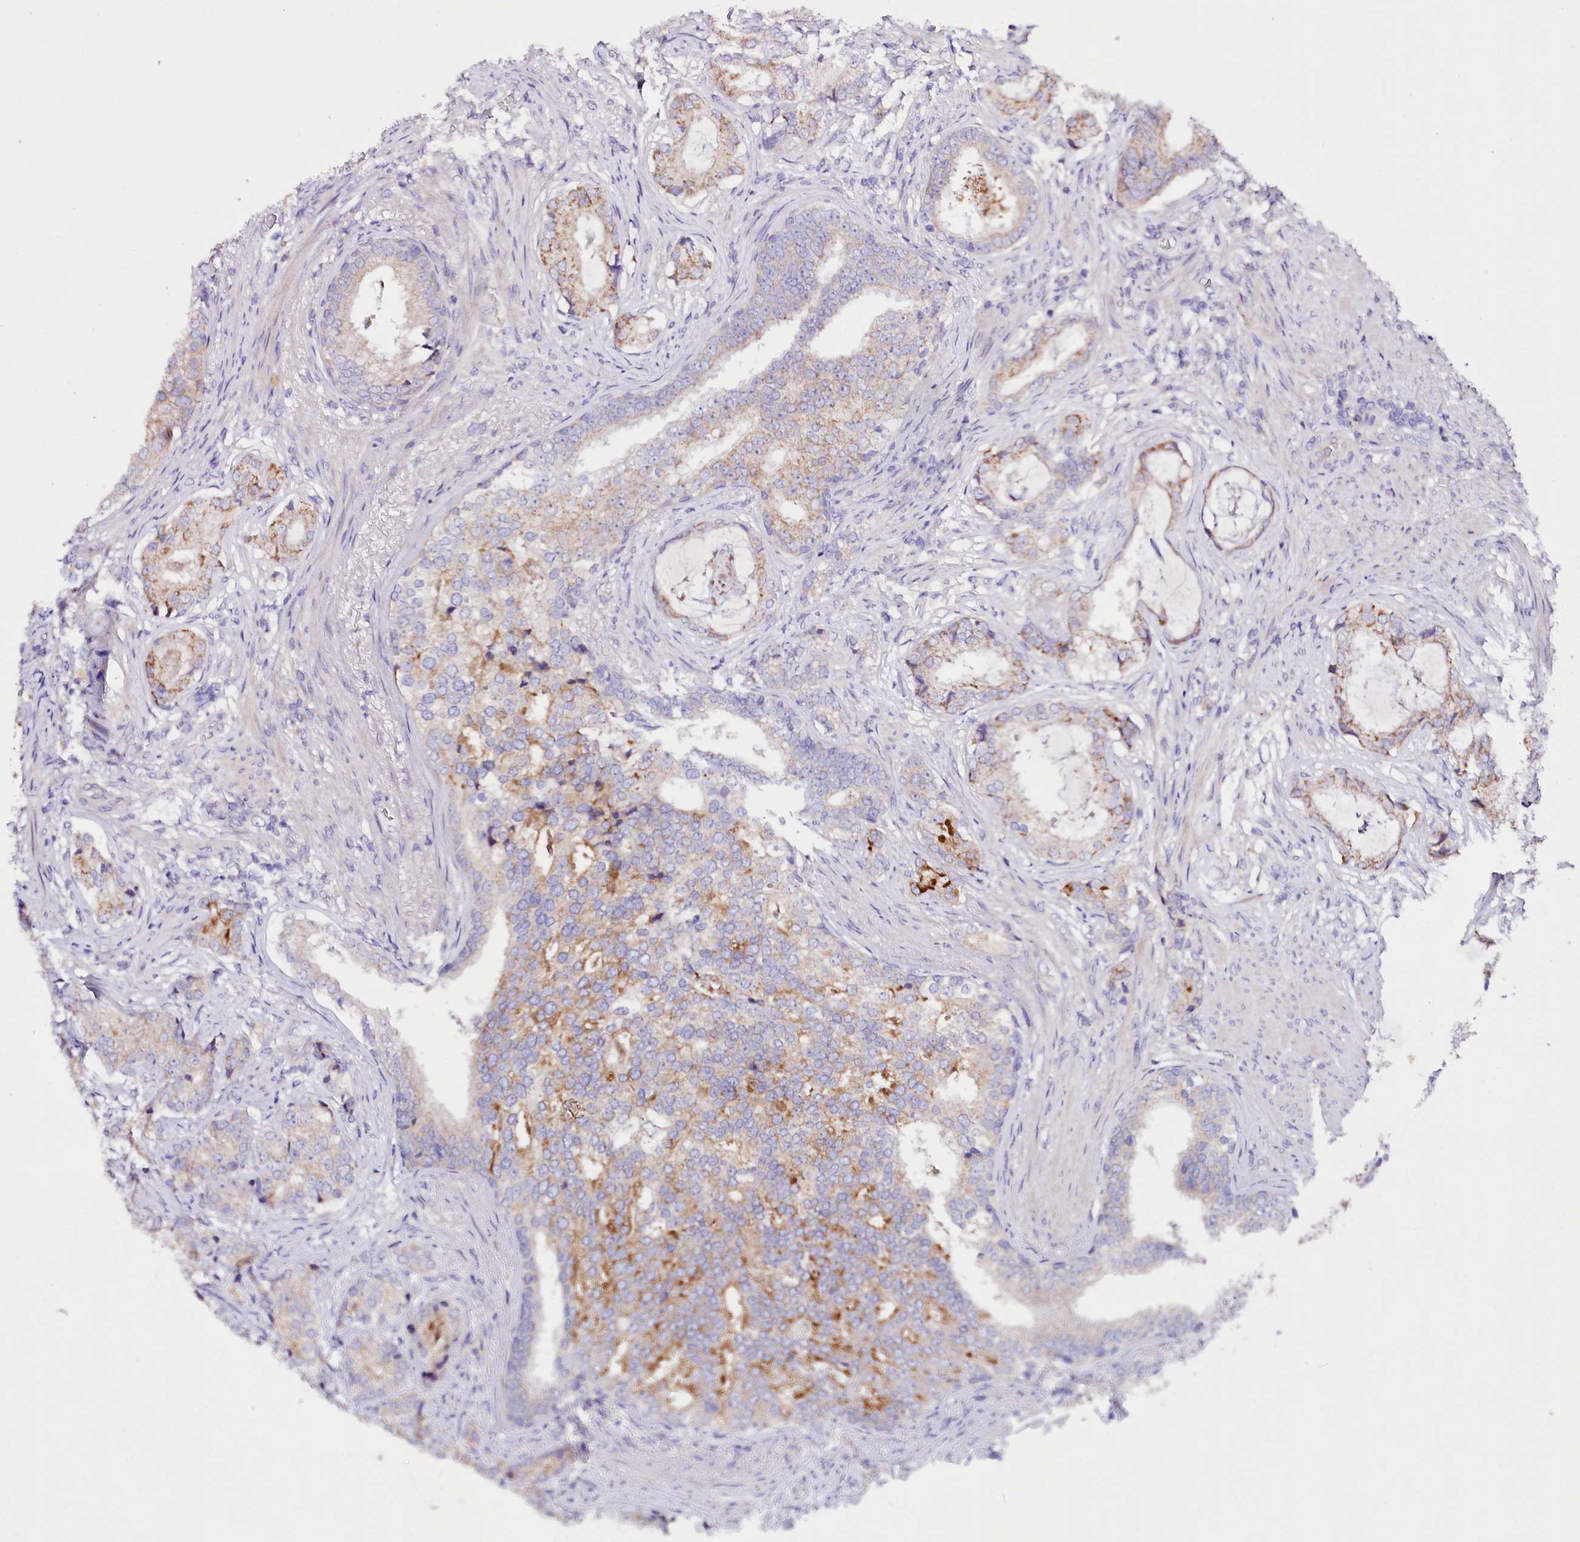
{"staining": {"intensity": "moderate", "quantity": "<25%", "location": "cytoplasmic/membranous"}, "tissue": "prostate cancer", "cell_type": "Tumor cells", "image_type": "cancer", "snomed": [{"axis": "morphology", "description": "Adenocarcinoma, Low grade"}, {"axis": "topography", "description": "Prostate"}], "caption": "Prostate adenocarcinoma (low-grade) stained for a protein (brown) shows moderate cytoplasmic/membranous positive positivity in approximately <25% of tumor cells.", "gene": "ZNF45", "patient": {"sex": "male", "age": 71}}